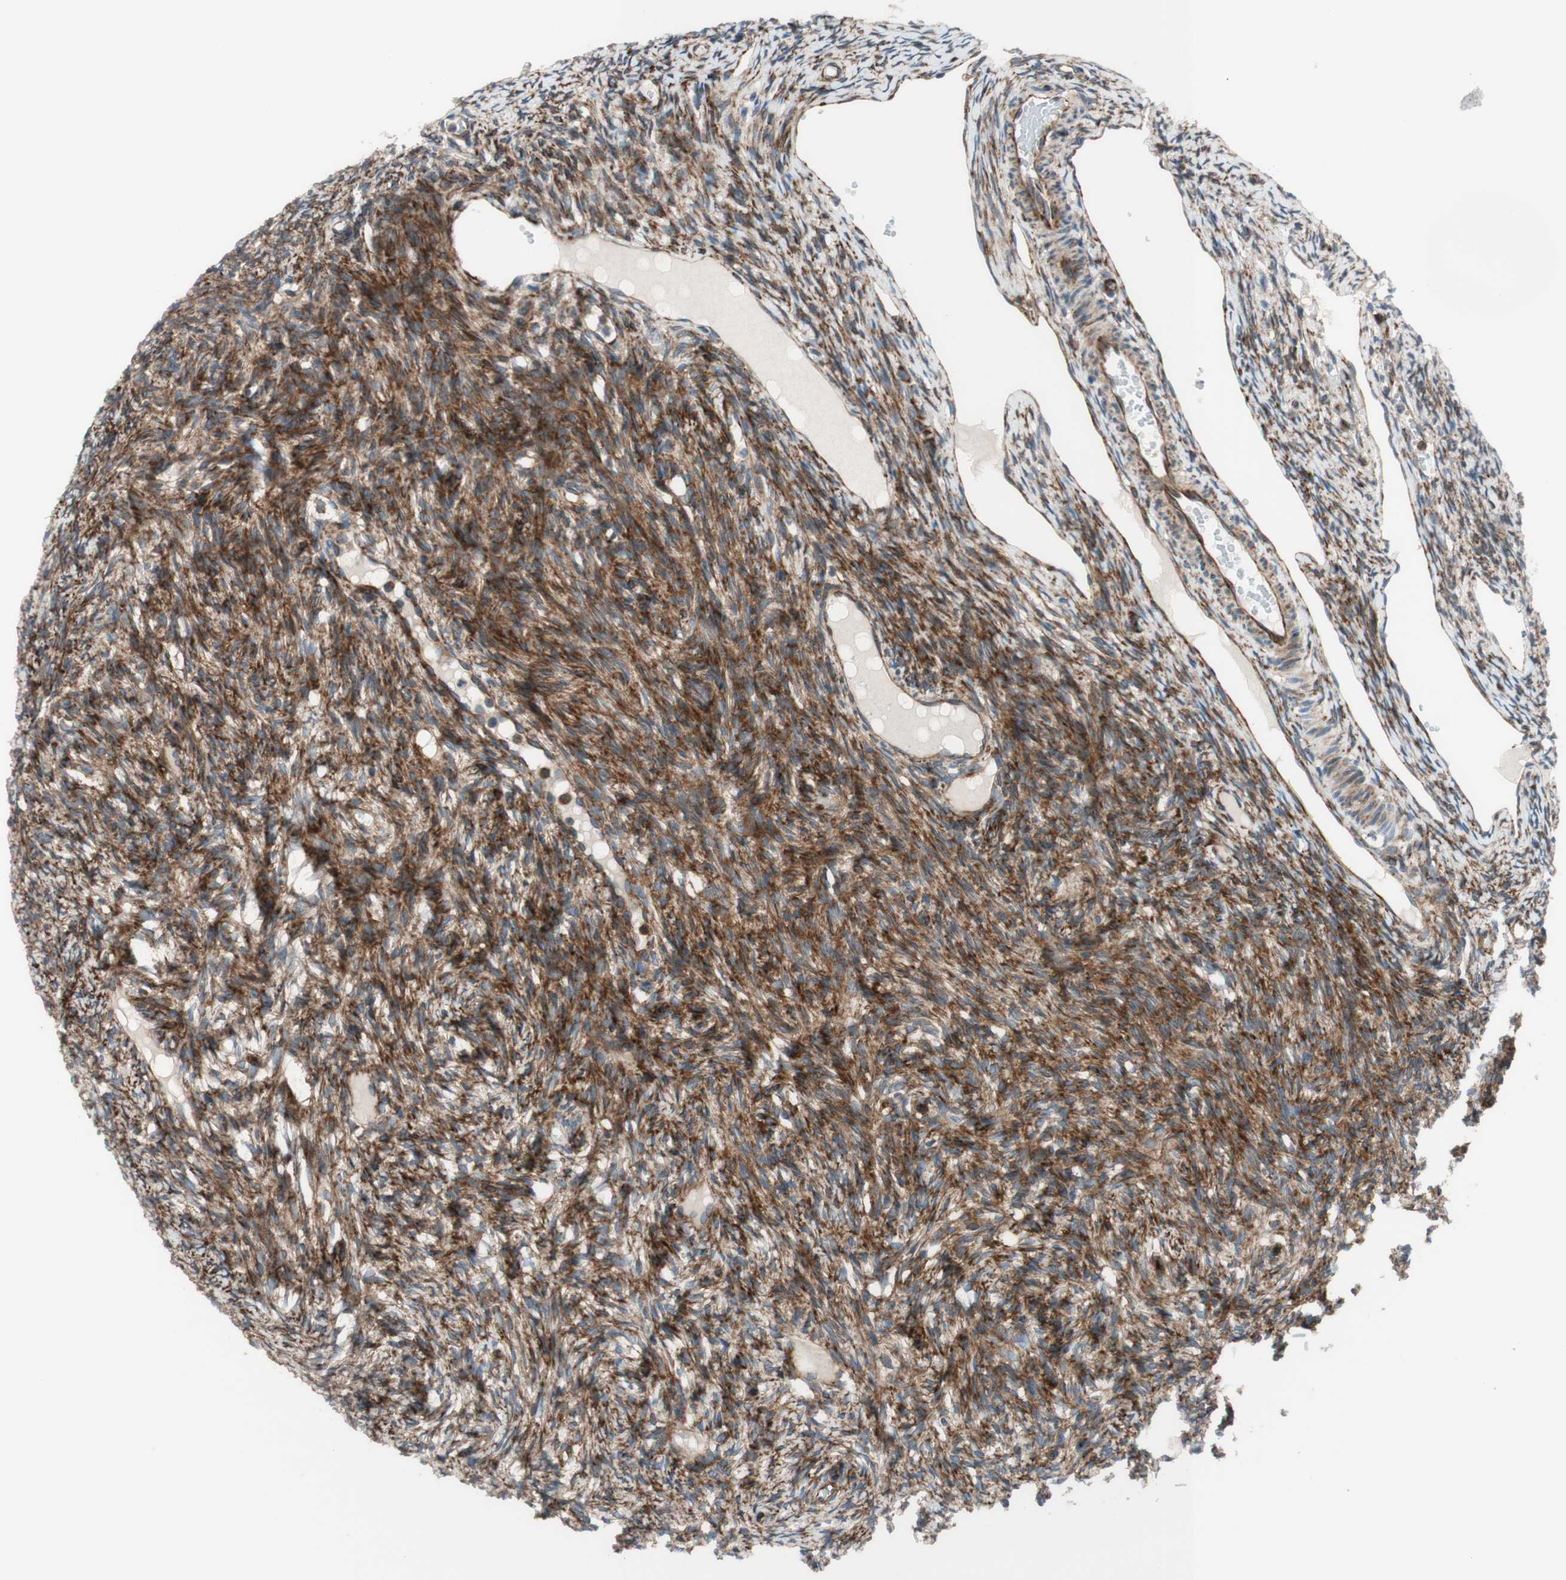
{"staining": {"intensity": "moderate", "quantity": ">75%", "location": "cytoplasmic/membranous"}, "tissue": "ovary", "cell_type": "Ovarian stroma cells", "image_type": "normal", "snomed": [{"axis": "morphology", "description": "Normal tissue, NOS"}, {"axis": "topography", "description": "Ovary"}], "caption": "Immunohistochemical staining of unremarkable human ovary exhibits medium levels of moderate cytoplasmic/membranous expression in about >75% of ovarian stroma cells.", "gene": "CCN4", "patient": {"sex": "female", "age": 33}}